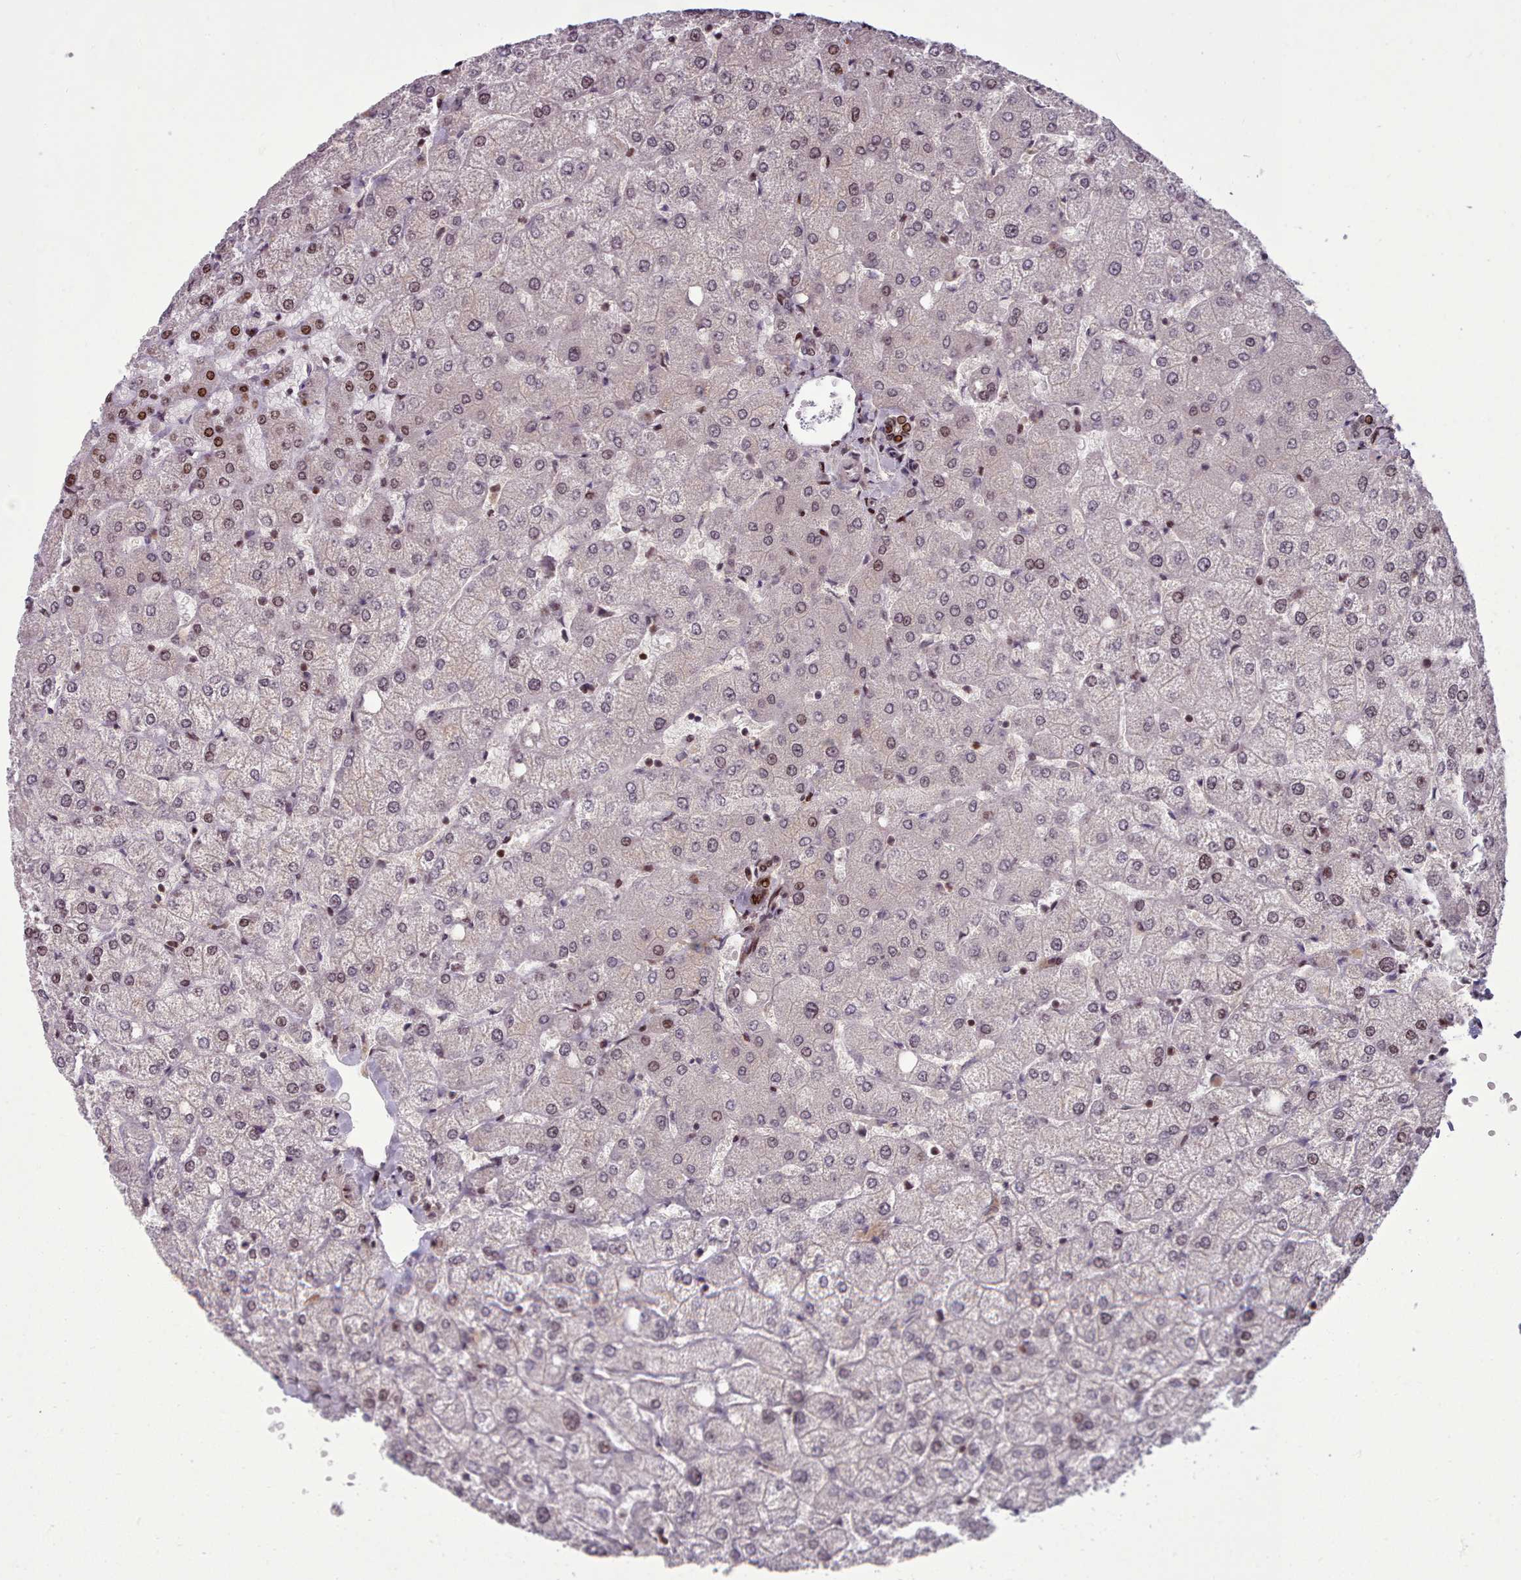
{"staining": {"intensity": "moderate", "quantity": ">75%", "location": "nuclear"}, "tissue": "liver", "cell_type": "Cholangiocytes", "image_type": "normal", "snomed": [{"axis": "morphology", "description": "Normal tissue, NOS"}, {"axis": "topography", "description": "Liver"}], "caption": "Cholangiocytes display moderate nuclear expression in approximately >75% of cells in normal liver.", "gene": "ENSA", "patient": {"sex": "female", "age": 54}}